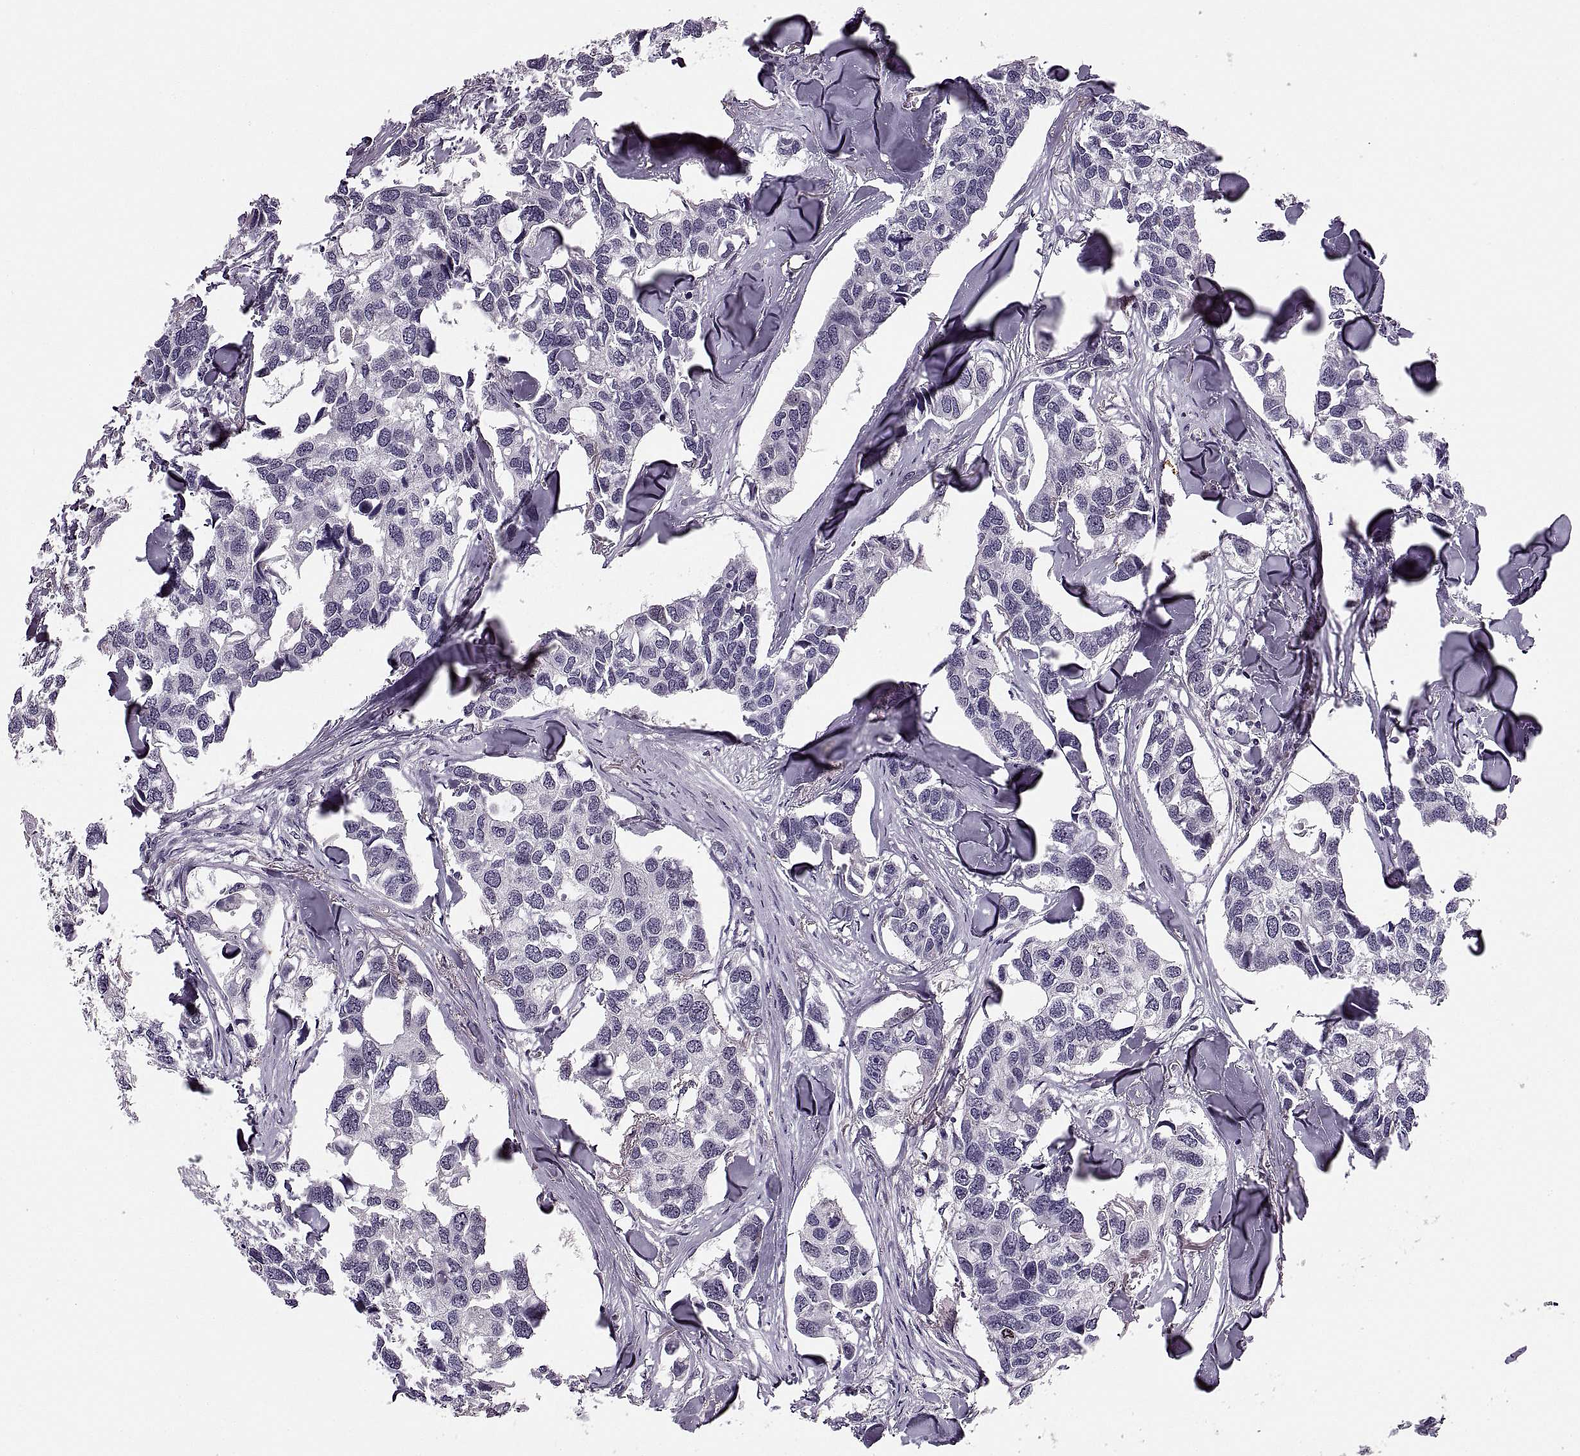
{"staining": {"intensity": "negative", "quantity": "none", "location": "none"}, "tissue": "breast cancer", "cell_type": "Tumor cells", "image_type": "cancer", "snomed": [{"axis": "morphology", "description": "Duct carcinoma"}, {"axis": "topography", "description": "Breast"}], "caption": "The image shows no staining of tumor cells in breast cancer. (Stains: DAB (3,3'-diaminobenzidine) IHC with hematoxylin counter stain, Microscopy: brightfield microscopy at high magnification).", "gene": "PAGE5", "patient": {"sex": "female", "age": 83}}